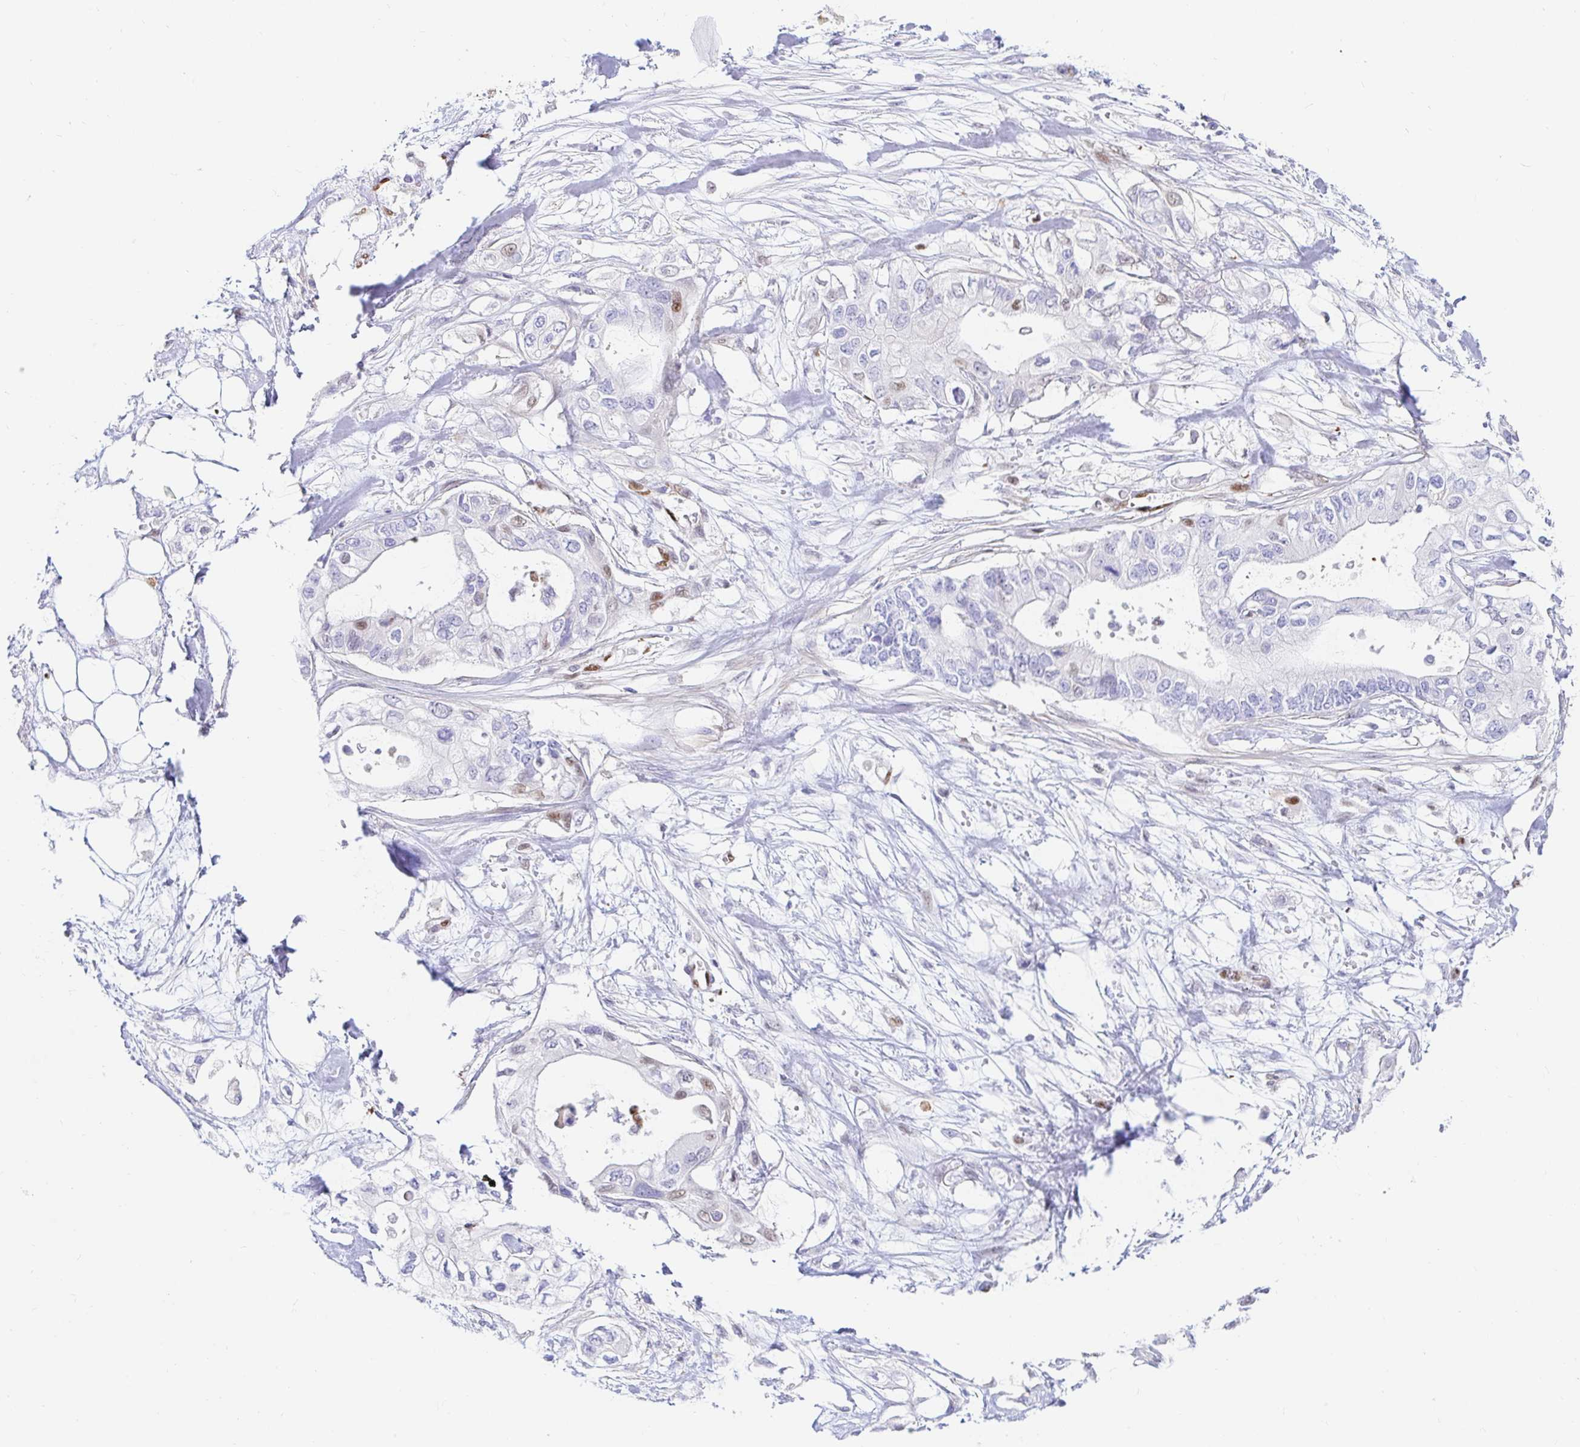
{"staining": {"intensity": "negative", "quantity": "none", "location": "none"}, "tissue": "pancreatic cancer", "cell_type": "Tumor cells", "image_type": "cancer", "snomed": [{"axis": "morphology", "description": "Adenocarcinoma, NOS"}, {"axis": "topography", "description": "Pancreas"}], "caption": "The photomicrograph reveals no staining of tumor cells in pancreatic cancer (adenocarcinoma).", "gene": "HINFP", "patient": {"sex": "female", "age": 63}}